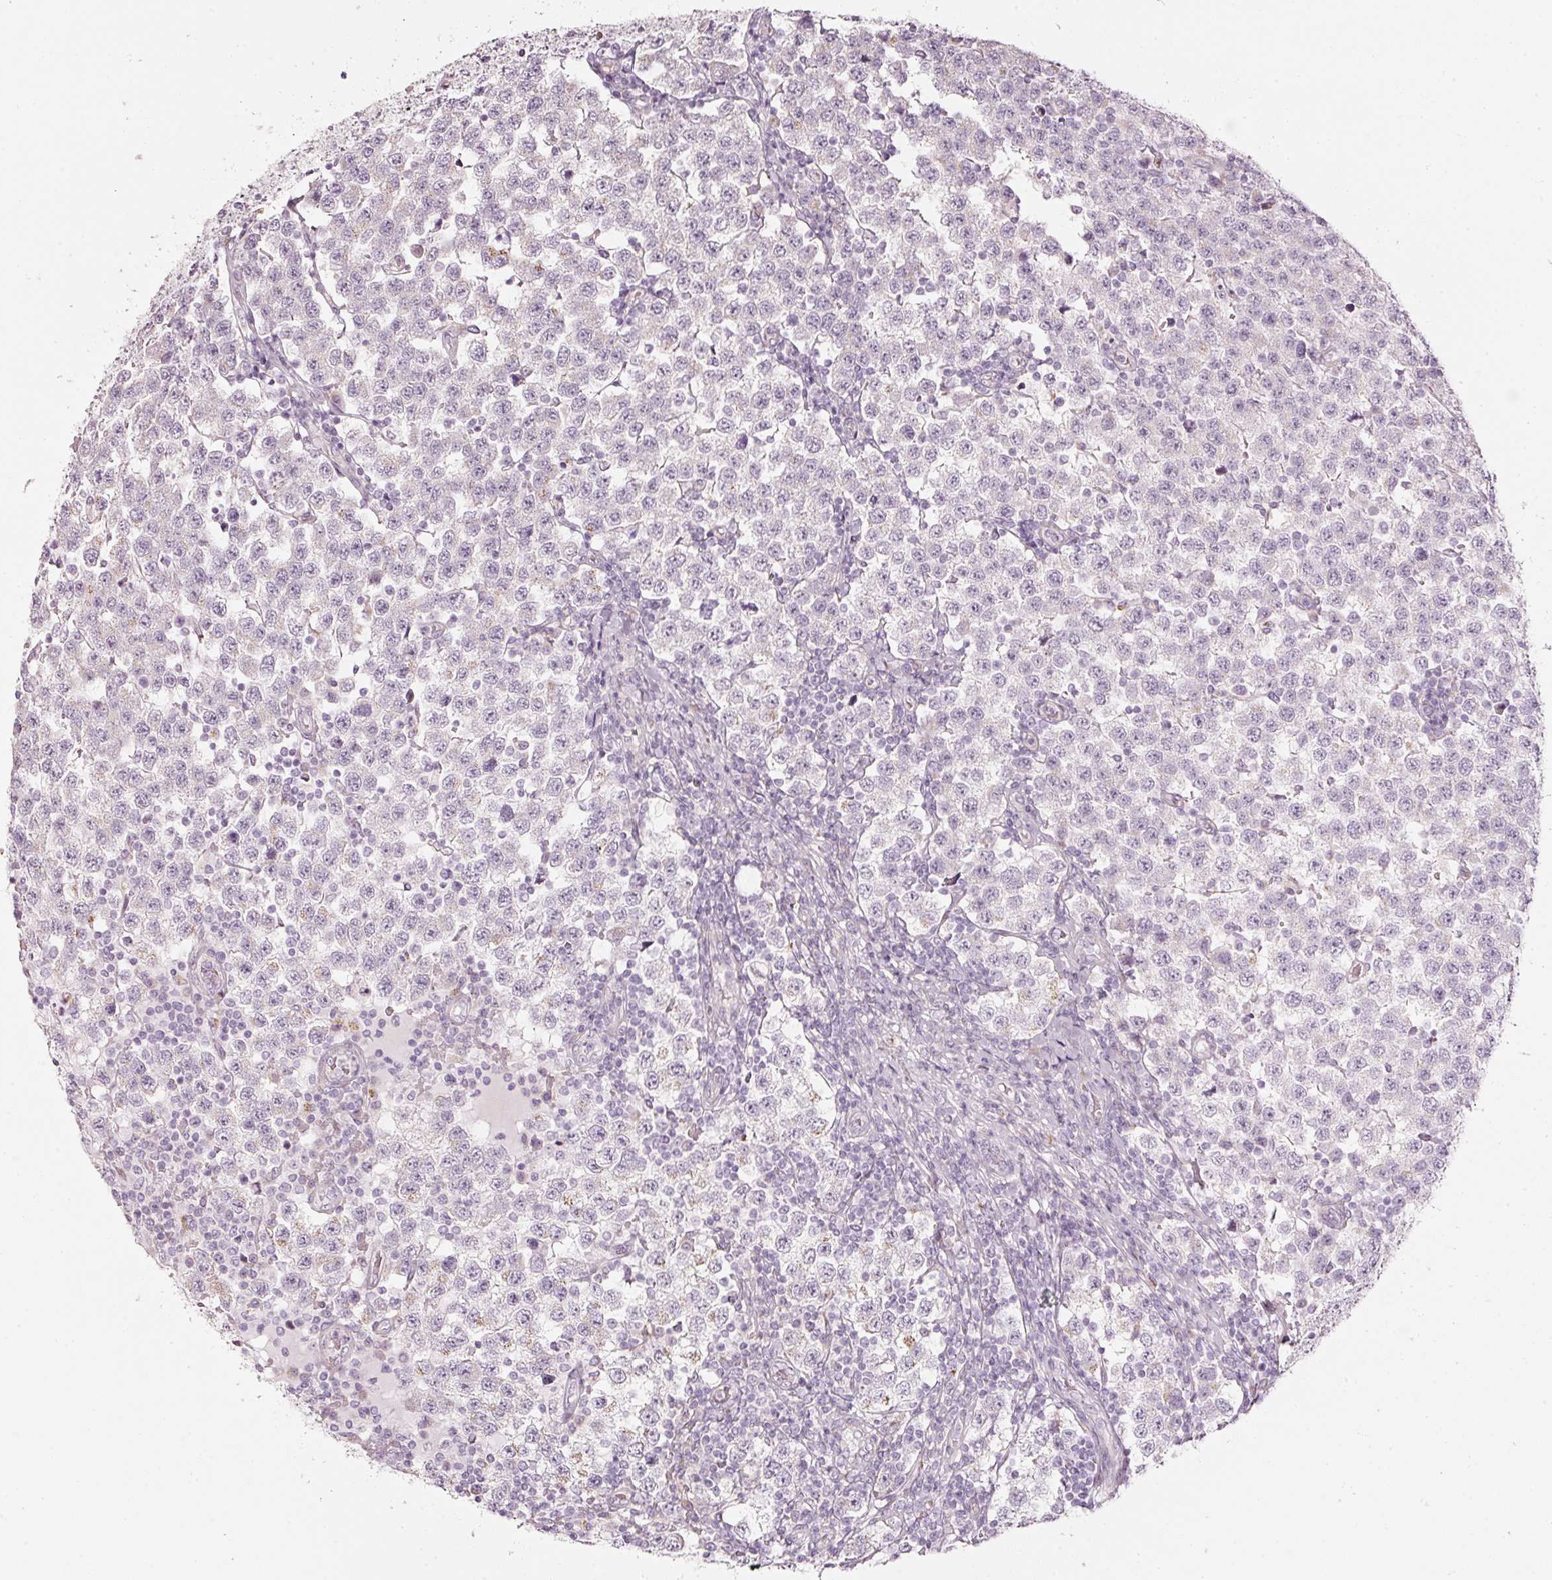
{"staining": {"intensity": "negative", "quantity": "none", "location": "none"}, "tissue": "testis cancer", "cell_type": "Tumor cells", "image_type": "cancer", "snomed": [{"axis": "morphology", "description": "Seminoma, NOS"}, {"axis": "topography", "description": "Testis"}], "caption": "This is an immunohistochemistry histopathology image of human testis cancer. There is no expression in tumor cells.", "gene": "SDF4", "patient": {"sex": "male", "age": 34}}